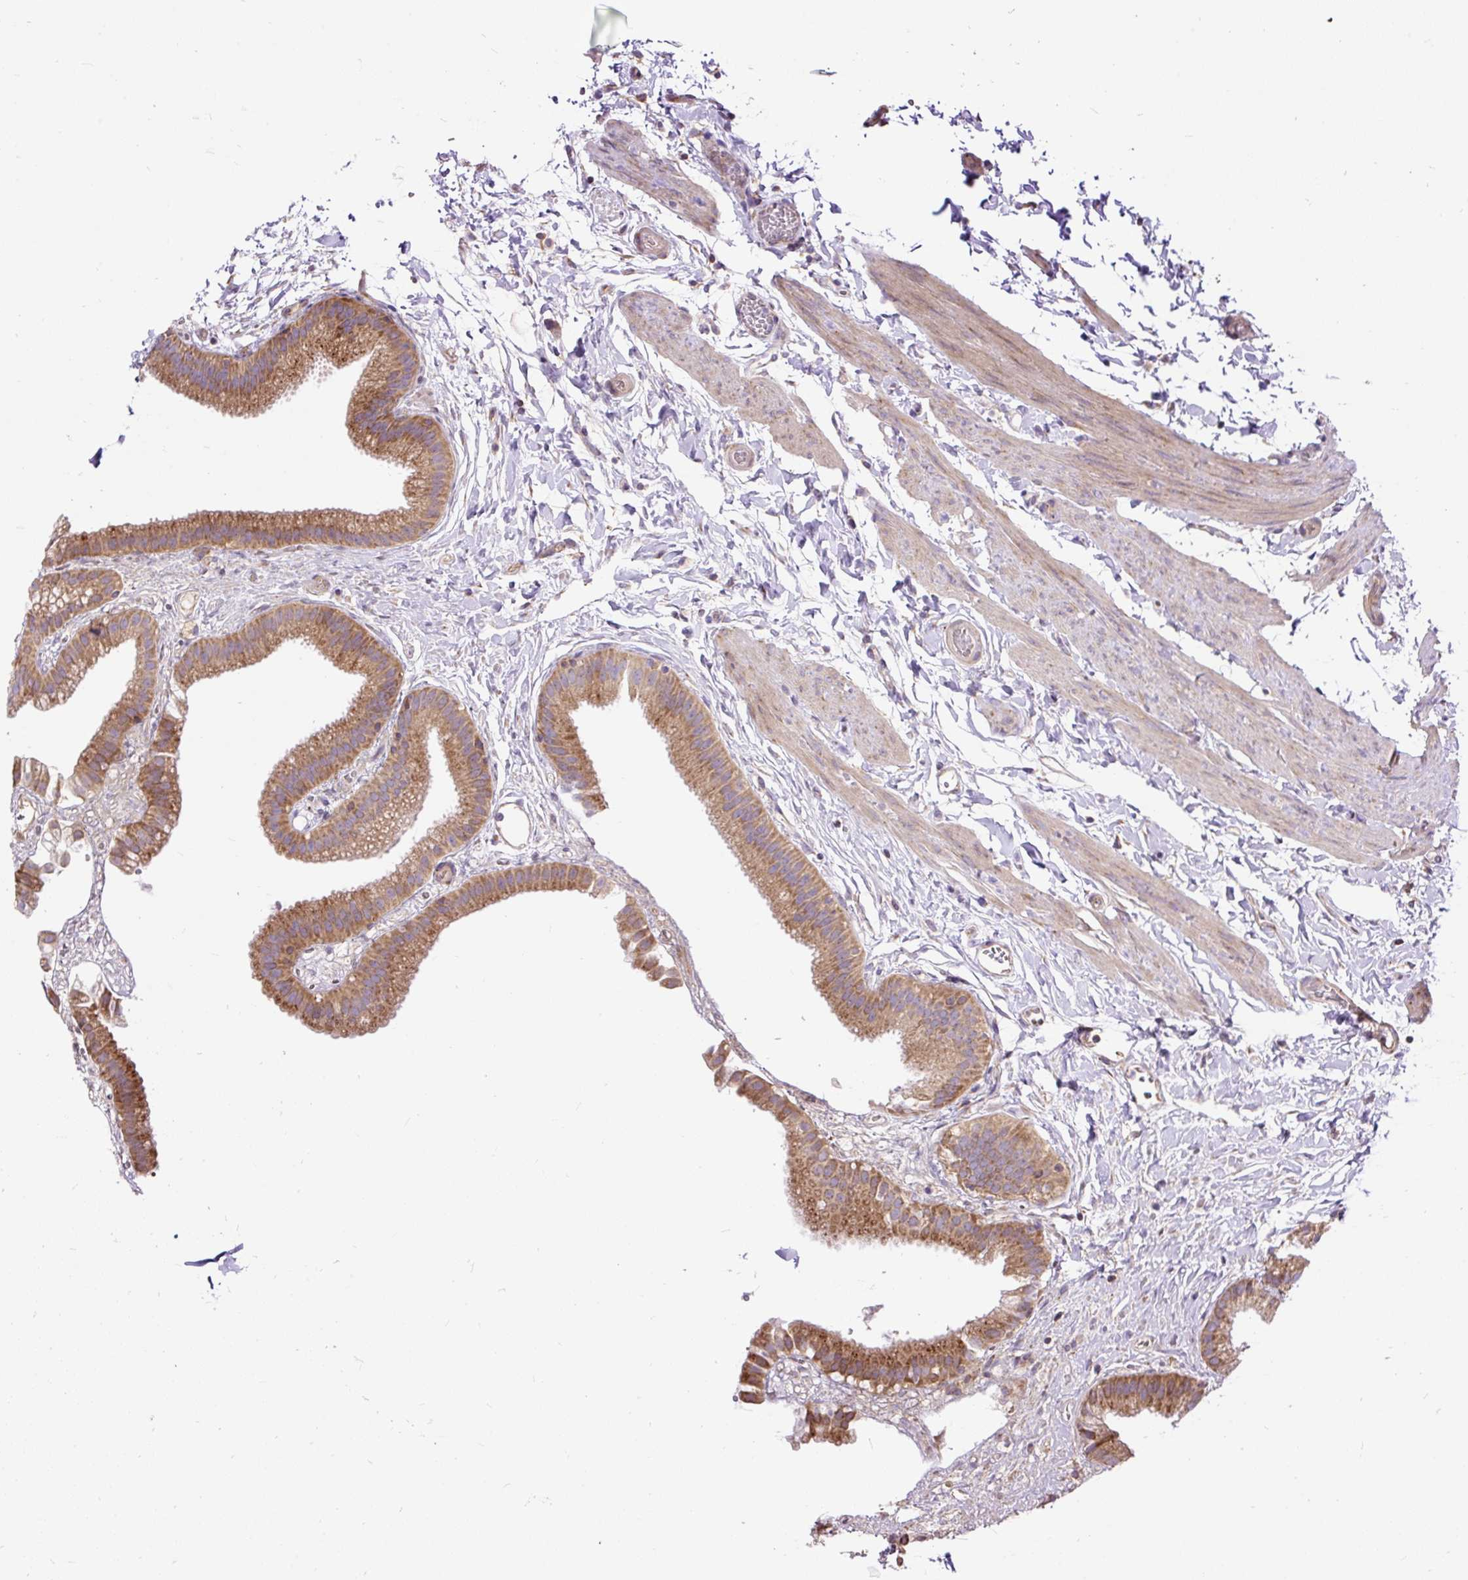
{"staining": {"intensity": "moderate", "quantity": ">75%", "location": "cytoplasmic/membranous"}, "tissue": "gallbladder", "cell_type": "Glandular cells", "image_type": "normal", "snomed": [{"axis": "morphology", "description": "Normal tissue, NOS"}, {"axis": "topography", "description": "Gallbladder"}], "caption": "Glandular cells show moderate cytoplasmic/membranous staining in about >75% of cells in benign gallbladder. The staining is performed using DAB brown chromogen to label protein expression. The nuclei are counter-stained blue using hematoxylin.", "gene": "RPS5", "patient": {"sex": "female", "age": 63}}